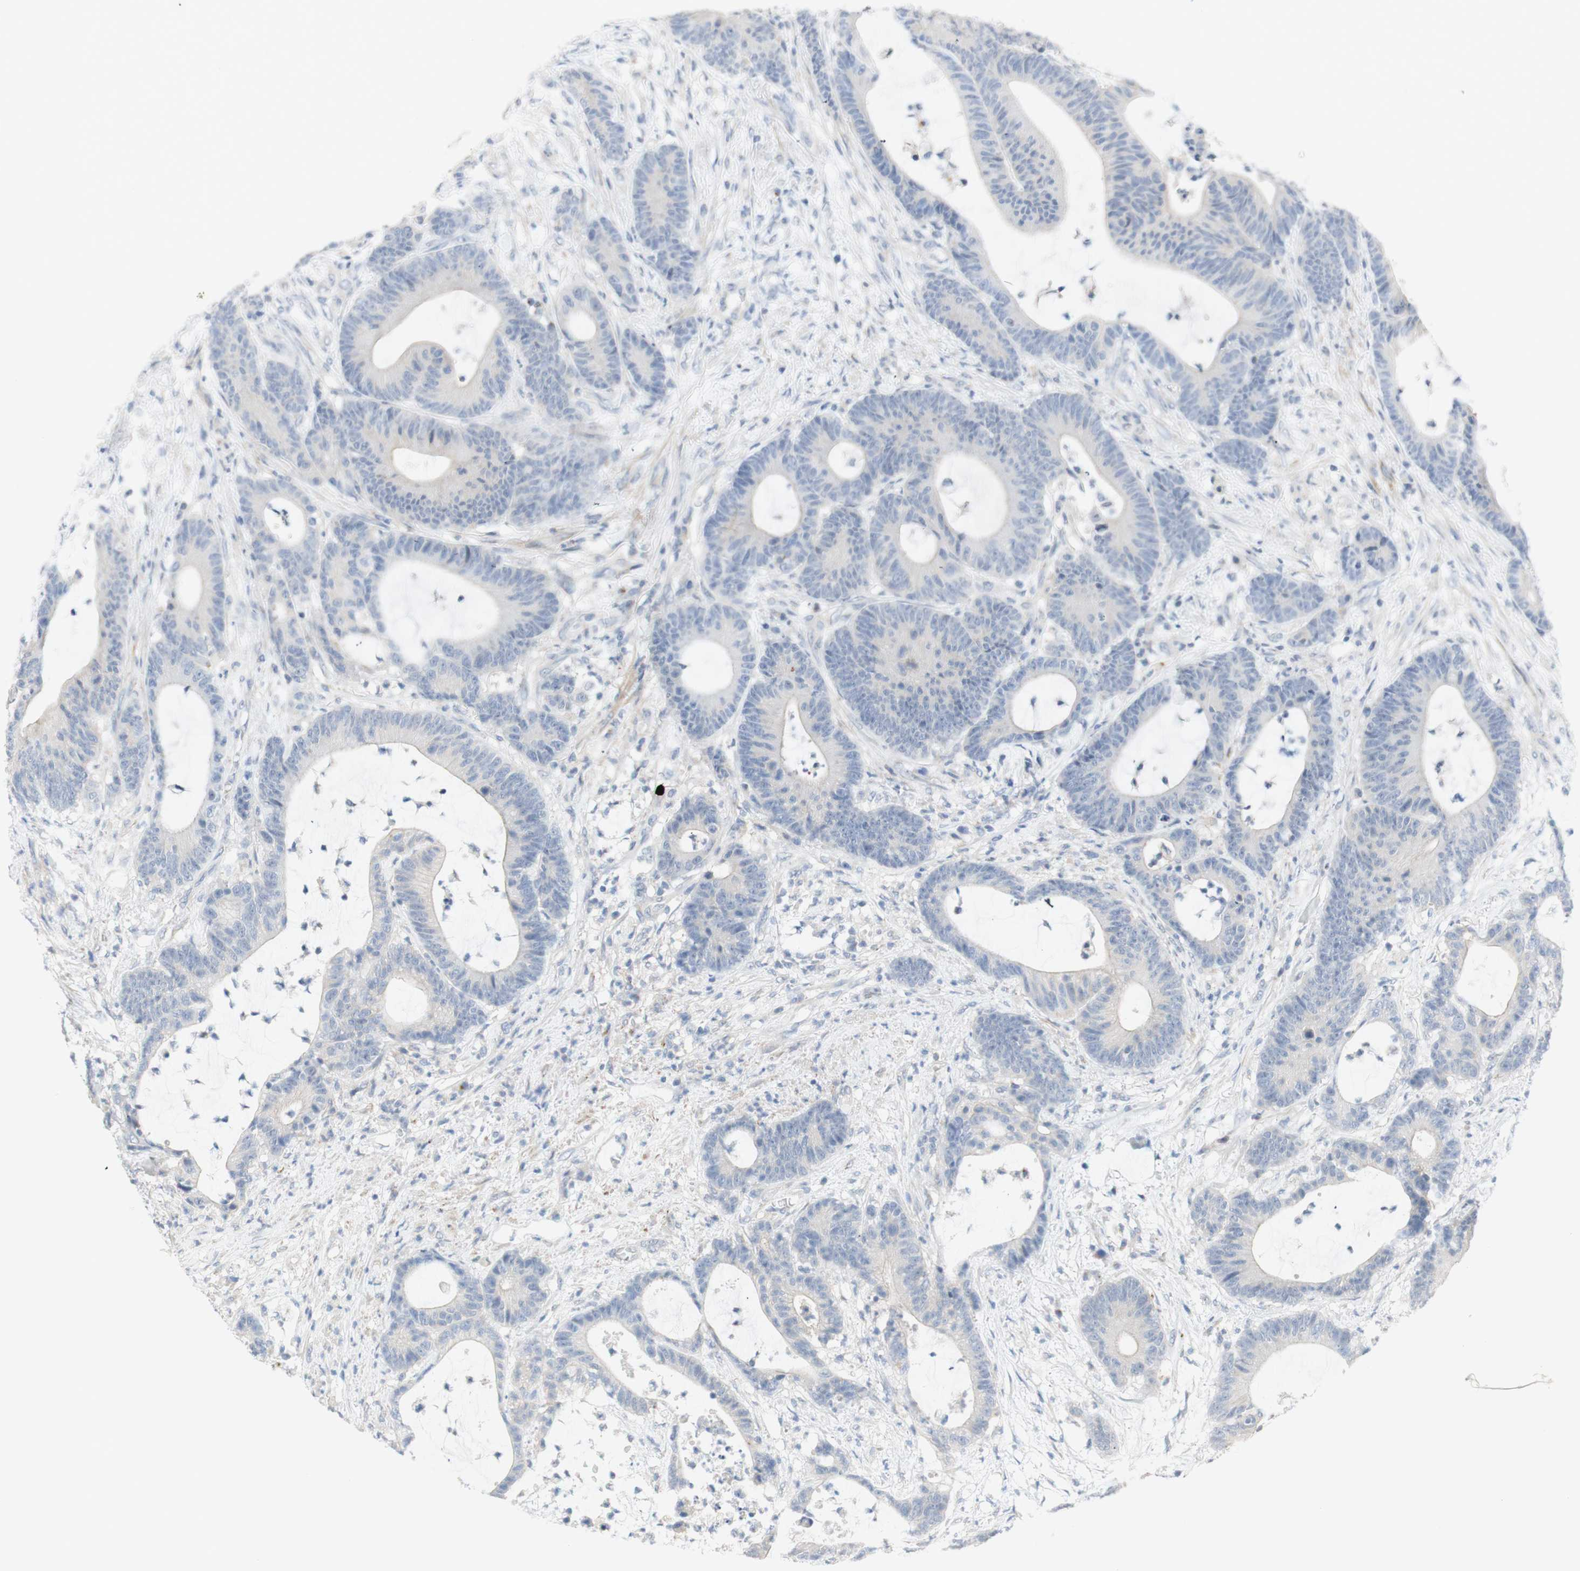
{"staining": {"intensity": "negative", "quantity": "none", "location": "none"}, "tissue": "colorectal cancer", "cell_type": "Tumor cells", "image_type": "cancer", "snomed": [{"axis": "morphology", "description": "Adenocarcinoma, NOS"}, {"axis": "topography", "description": "Colon"}], "caption": "This is a micrograph of immunohistochemistry staining of colorectal adenocarcinoma, which shows no positivity in tumor cells. (Brightfield microscopy of DAB (3,3'-diaminobenzidine) IHC at high magnification).", "gene": "MANEA", "patient": {"sex": "female", "age": 84}}